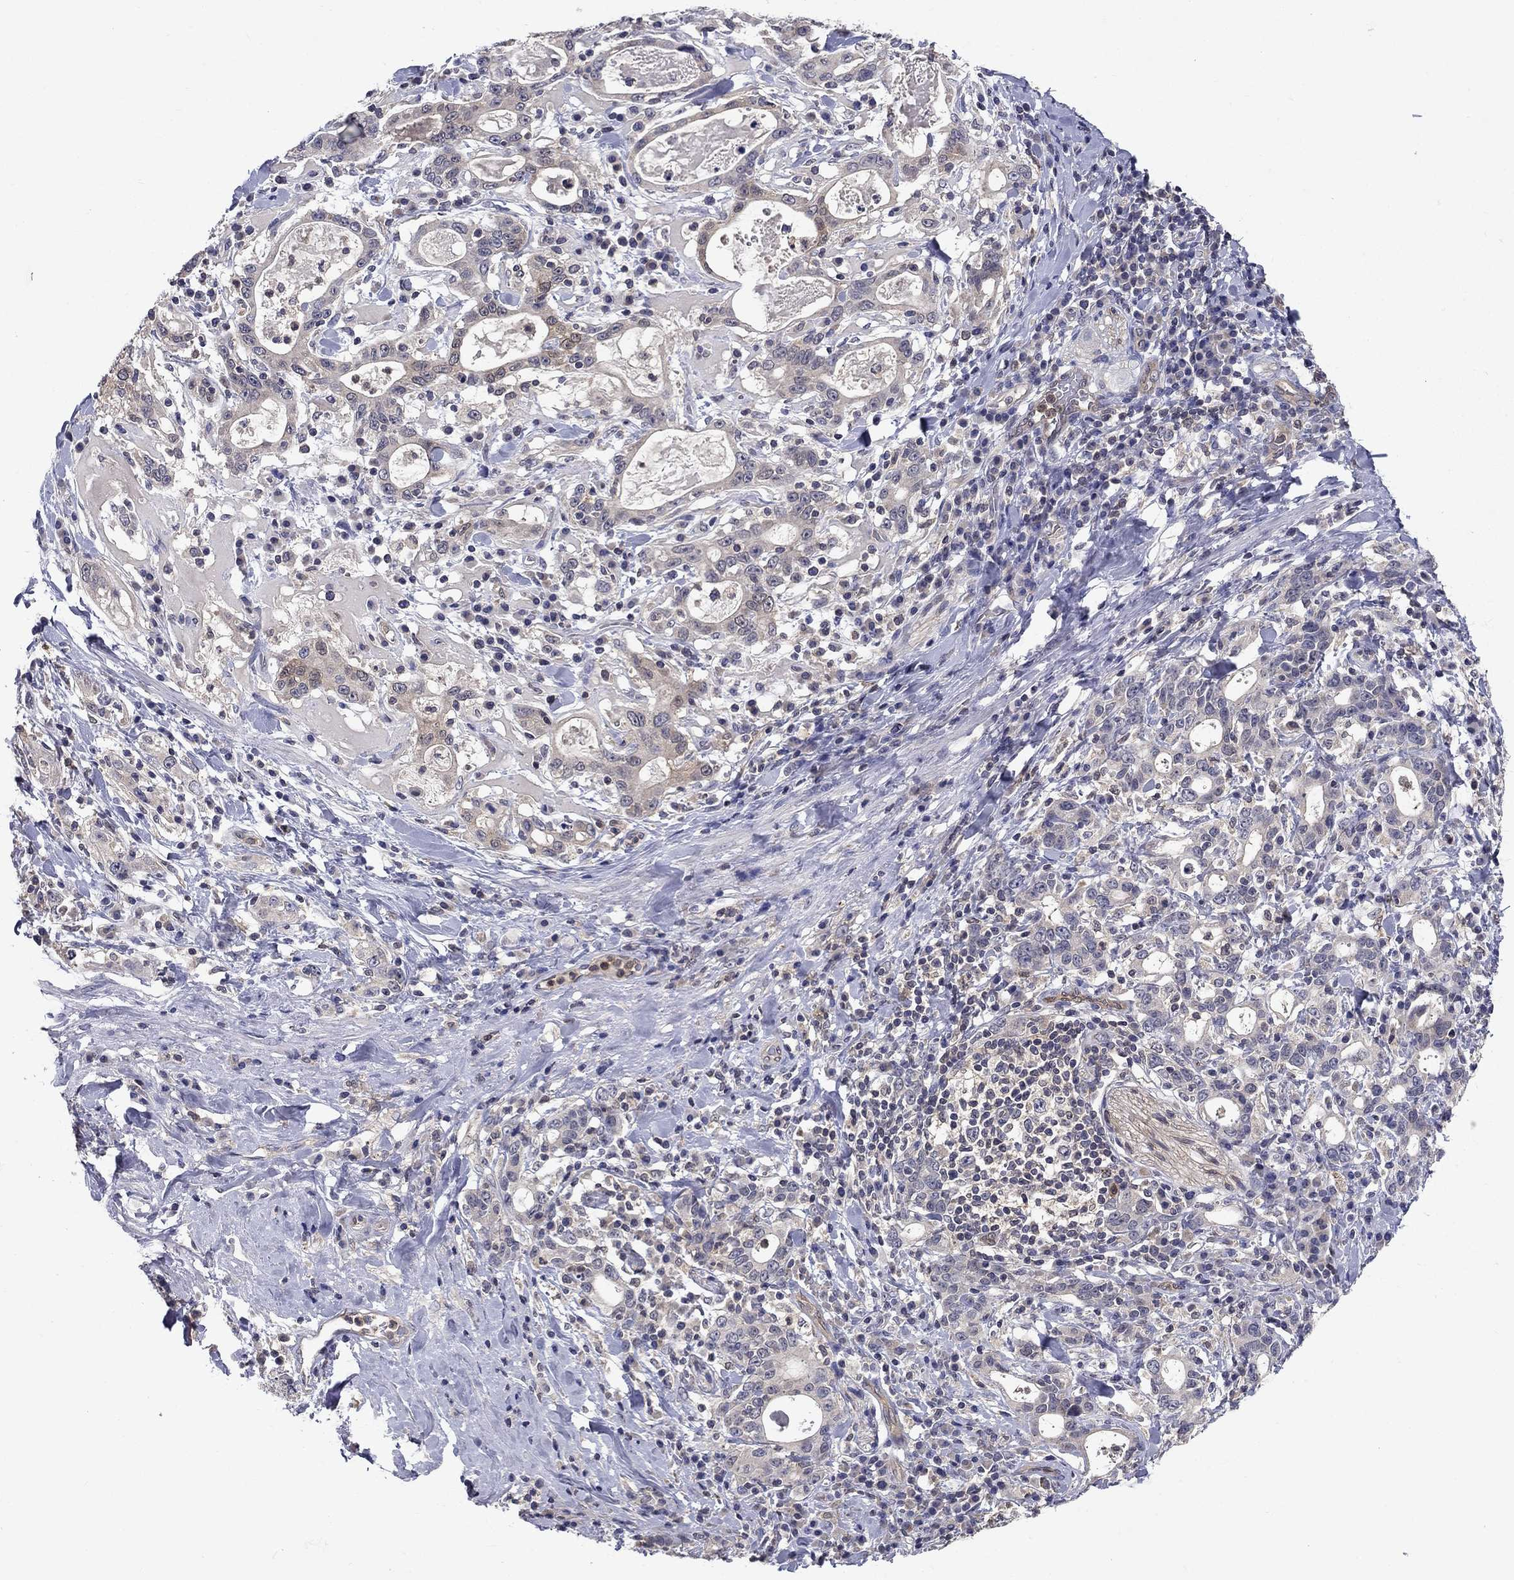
{"staining": {"intensity": "negative", "quantity": "none", "location": "none"}, "tissue": "stomach cancer", "cell_type": "Tumor cells", "image_type": "cancer", "snomed": [{"axis": "morphology", "description": "Adenocarcinoma, NOS"}, {"axis": "topography", "description": "Stomach"}], "caption": "Human stomach cancer (adenocarcinoma) stained for a protein using IHC reveals no staining in tumor cells.", "gene": "GLTP", "patient": {"sex": "male", "age": 79}}